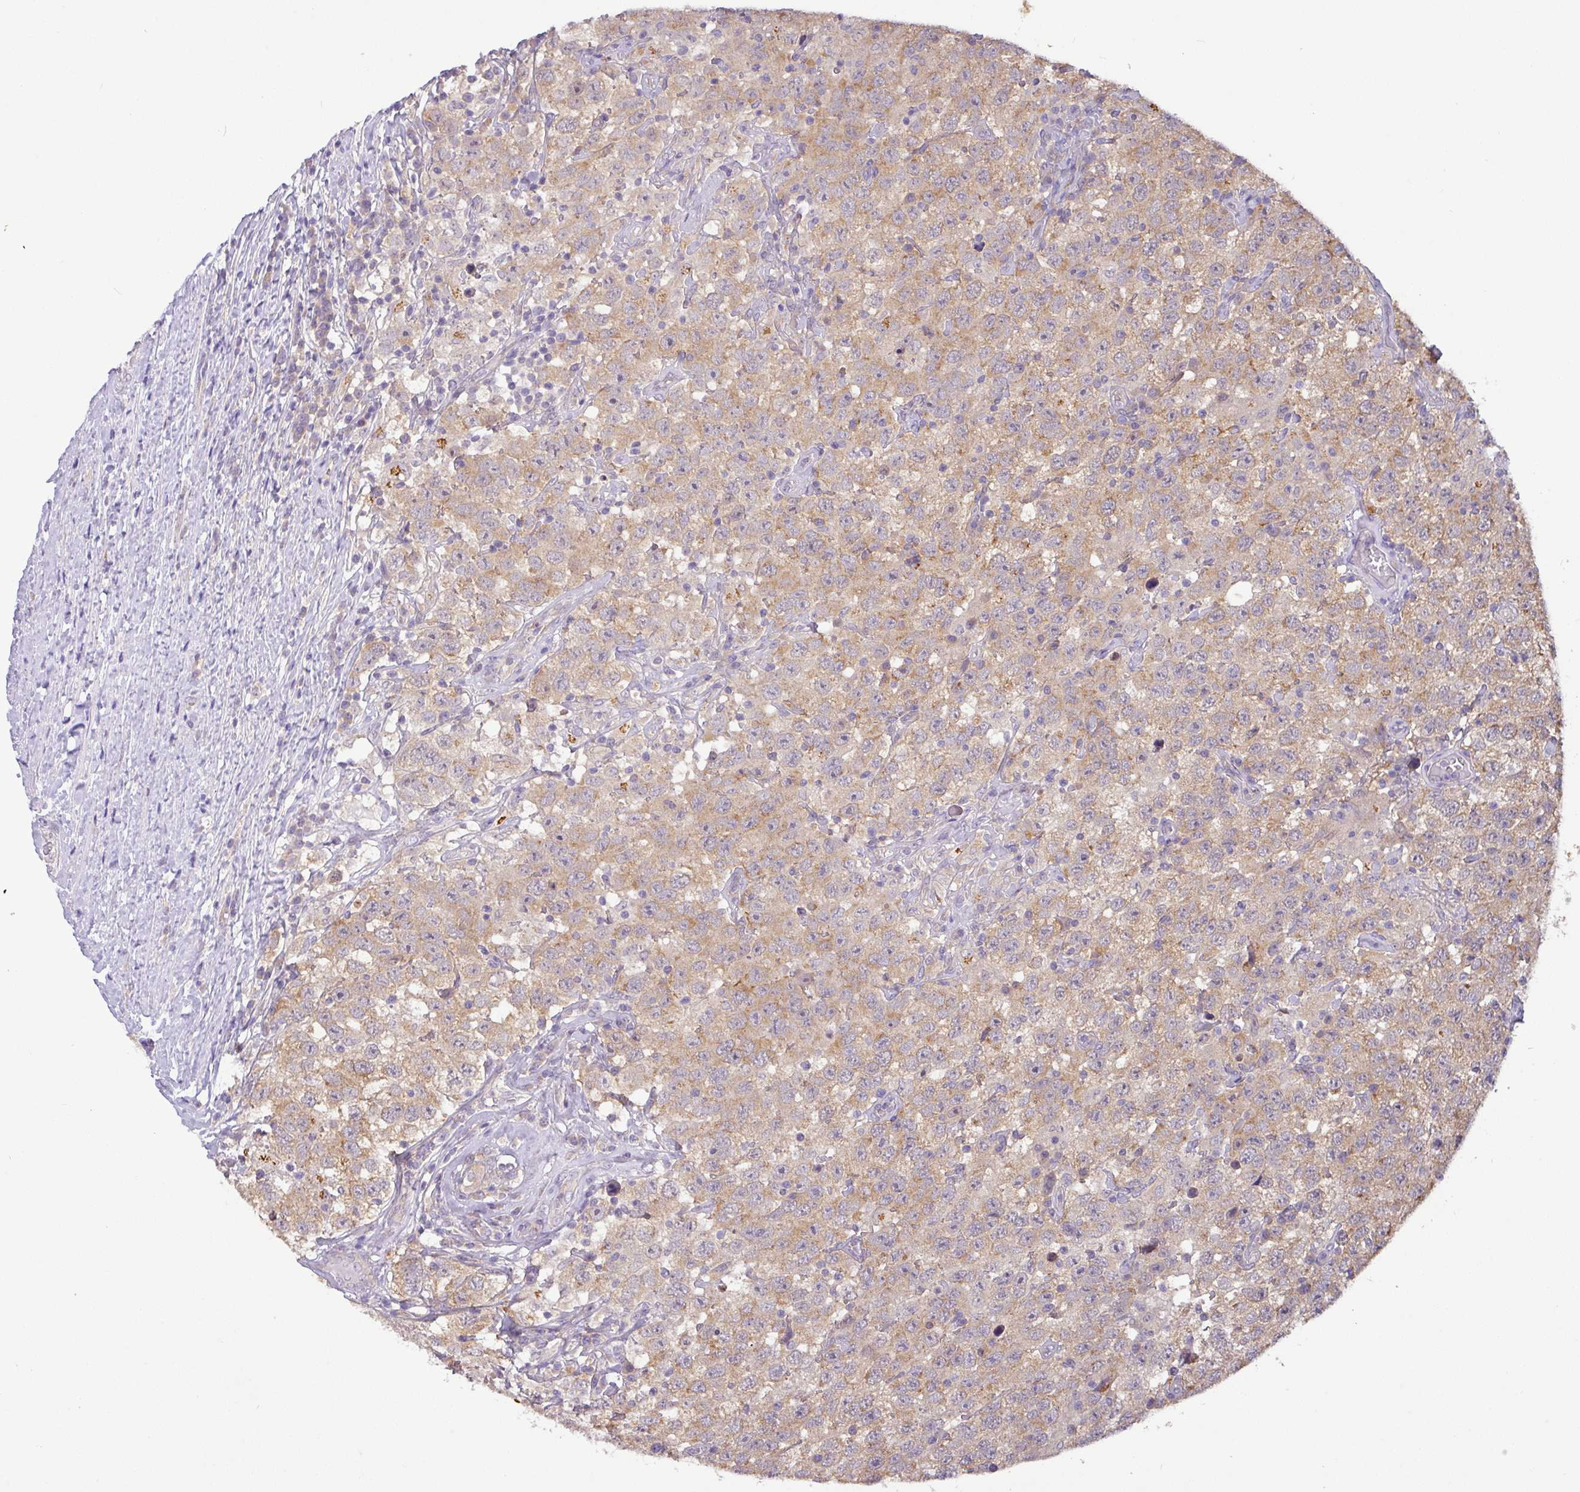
{"staining": {"intensity": "weak", "quantity": "25%-75%", "location": "cytoplasmic/membranous"}, "tissue": "testis cancer", "cell_type": "Tumor cells", "image_type": "cancer", "snomed": [{"axis": "morphology", "description": "Seminoma, NOS"}, {"axis": "topography", "description": "Testis"}], "caption": "A high-resolution photomicrograph shows immunohistochemistry (IHC) staining of testis seminoma, which reveals weak cytoplasmic/membranous expression in about 25%-75% of tumor cells. (Stains: DAB (3,3'-diaminobenzidine) in brown, nuclei in blue, Microscopy: brightfield microscopy at high magnification).", "gene": "GALNT12", "patient": {"sex": "male", "age": 41}}